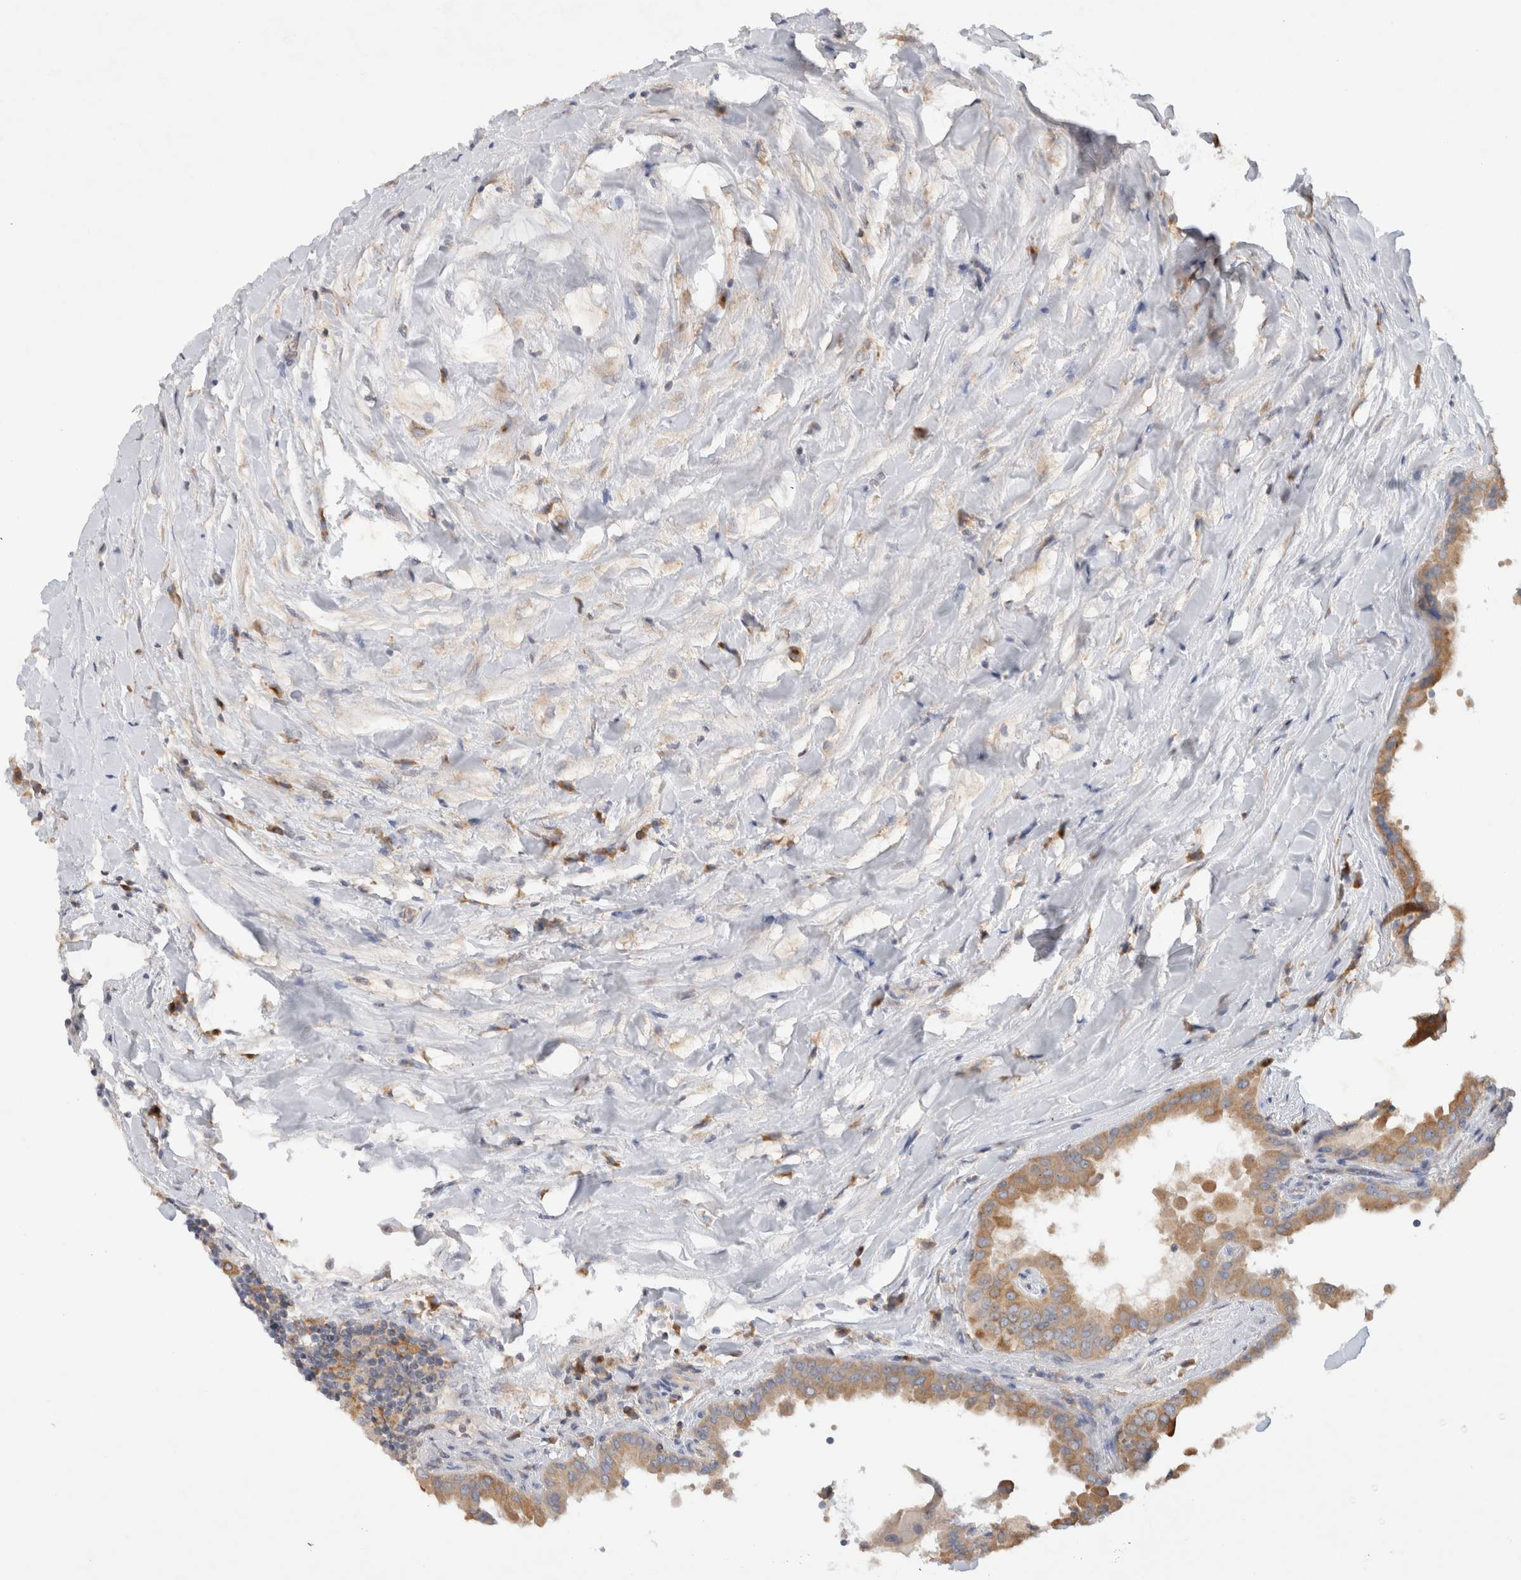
{"staining": {"intensity": "moderate", "quantity": ">75%", "location": "cytoplasmic/membranous"}, "tissue": "thyroid cancer", "cell_type": "Tumor cells", "image_type": "cancer", "snomed": [{"axis": "morphology", "description": "Papillary adenocarcinoma, NOS"}, {"axis": "topography", "description": "Thyroid gland"}], "caption": "High-power microscopy captured an IHC micrograph of thyroid cancer, revealing moderate cytoplasmic/membranous expression in about >75% of tumor cells.", "gene": "GAS1", "patient": {"sex": "male", "age": 33}}